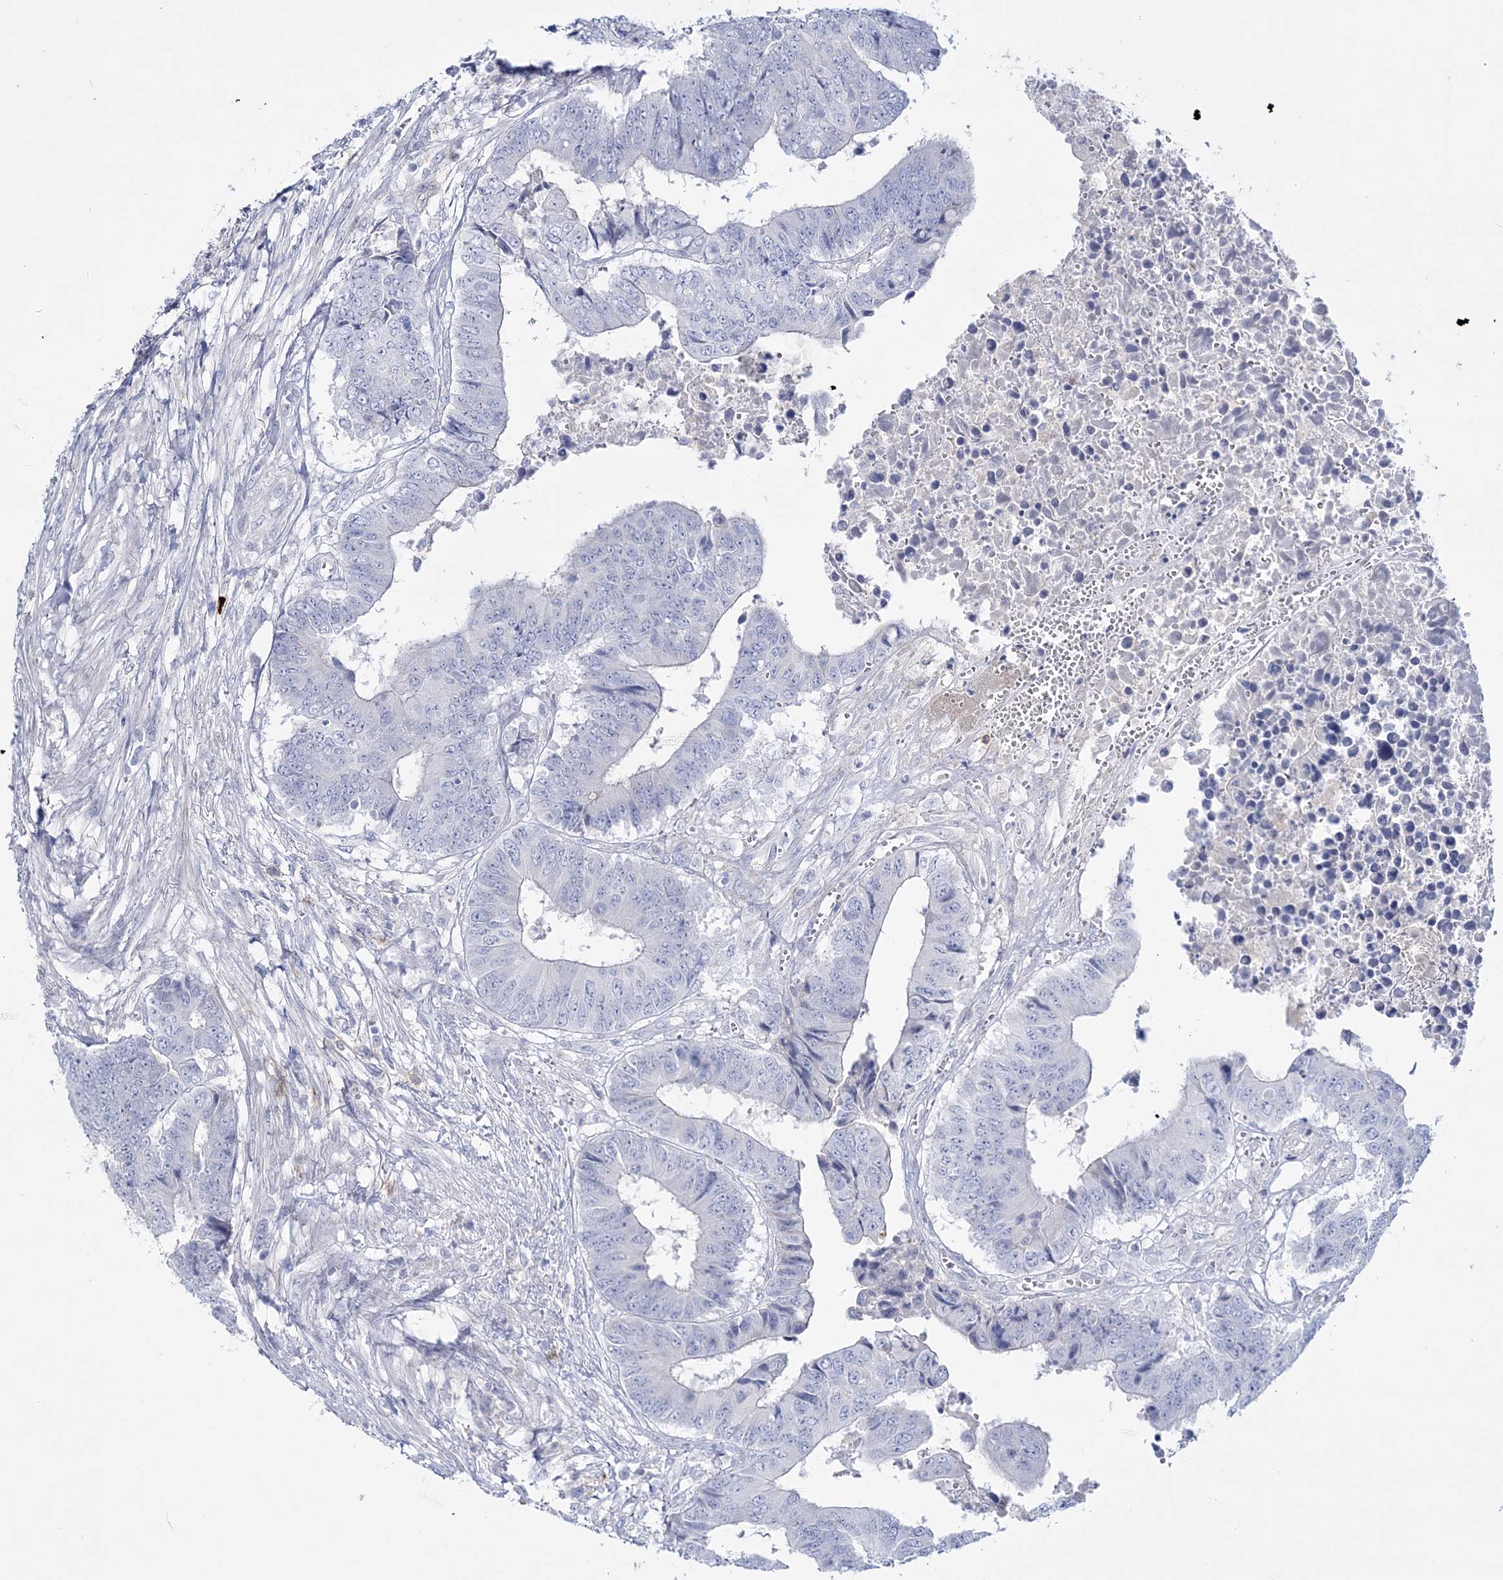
{"staining": {"intensity": "negative", "quantity": "none", "location": "none"}, "tissue": "colorectal cancer", "cell_type": "Tumor cells", "image_type": "cancer", "snomed": [{"axis": "morphology", "description": "Adenocarcinoma, NOS"}, {"axis": "topography", "description": "Rectum"}], "caption": "IHC micrograph of neoplastic tissue: colorectal cancer stained with DAB (3,3'-diaminobenzidine) demonstrates no significant protein positivity in tumor cells.", "gene": "WDSUB1", "patient": {"sex": "male", "age": 84}}